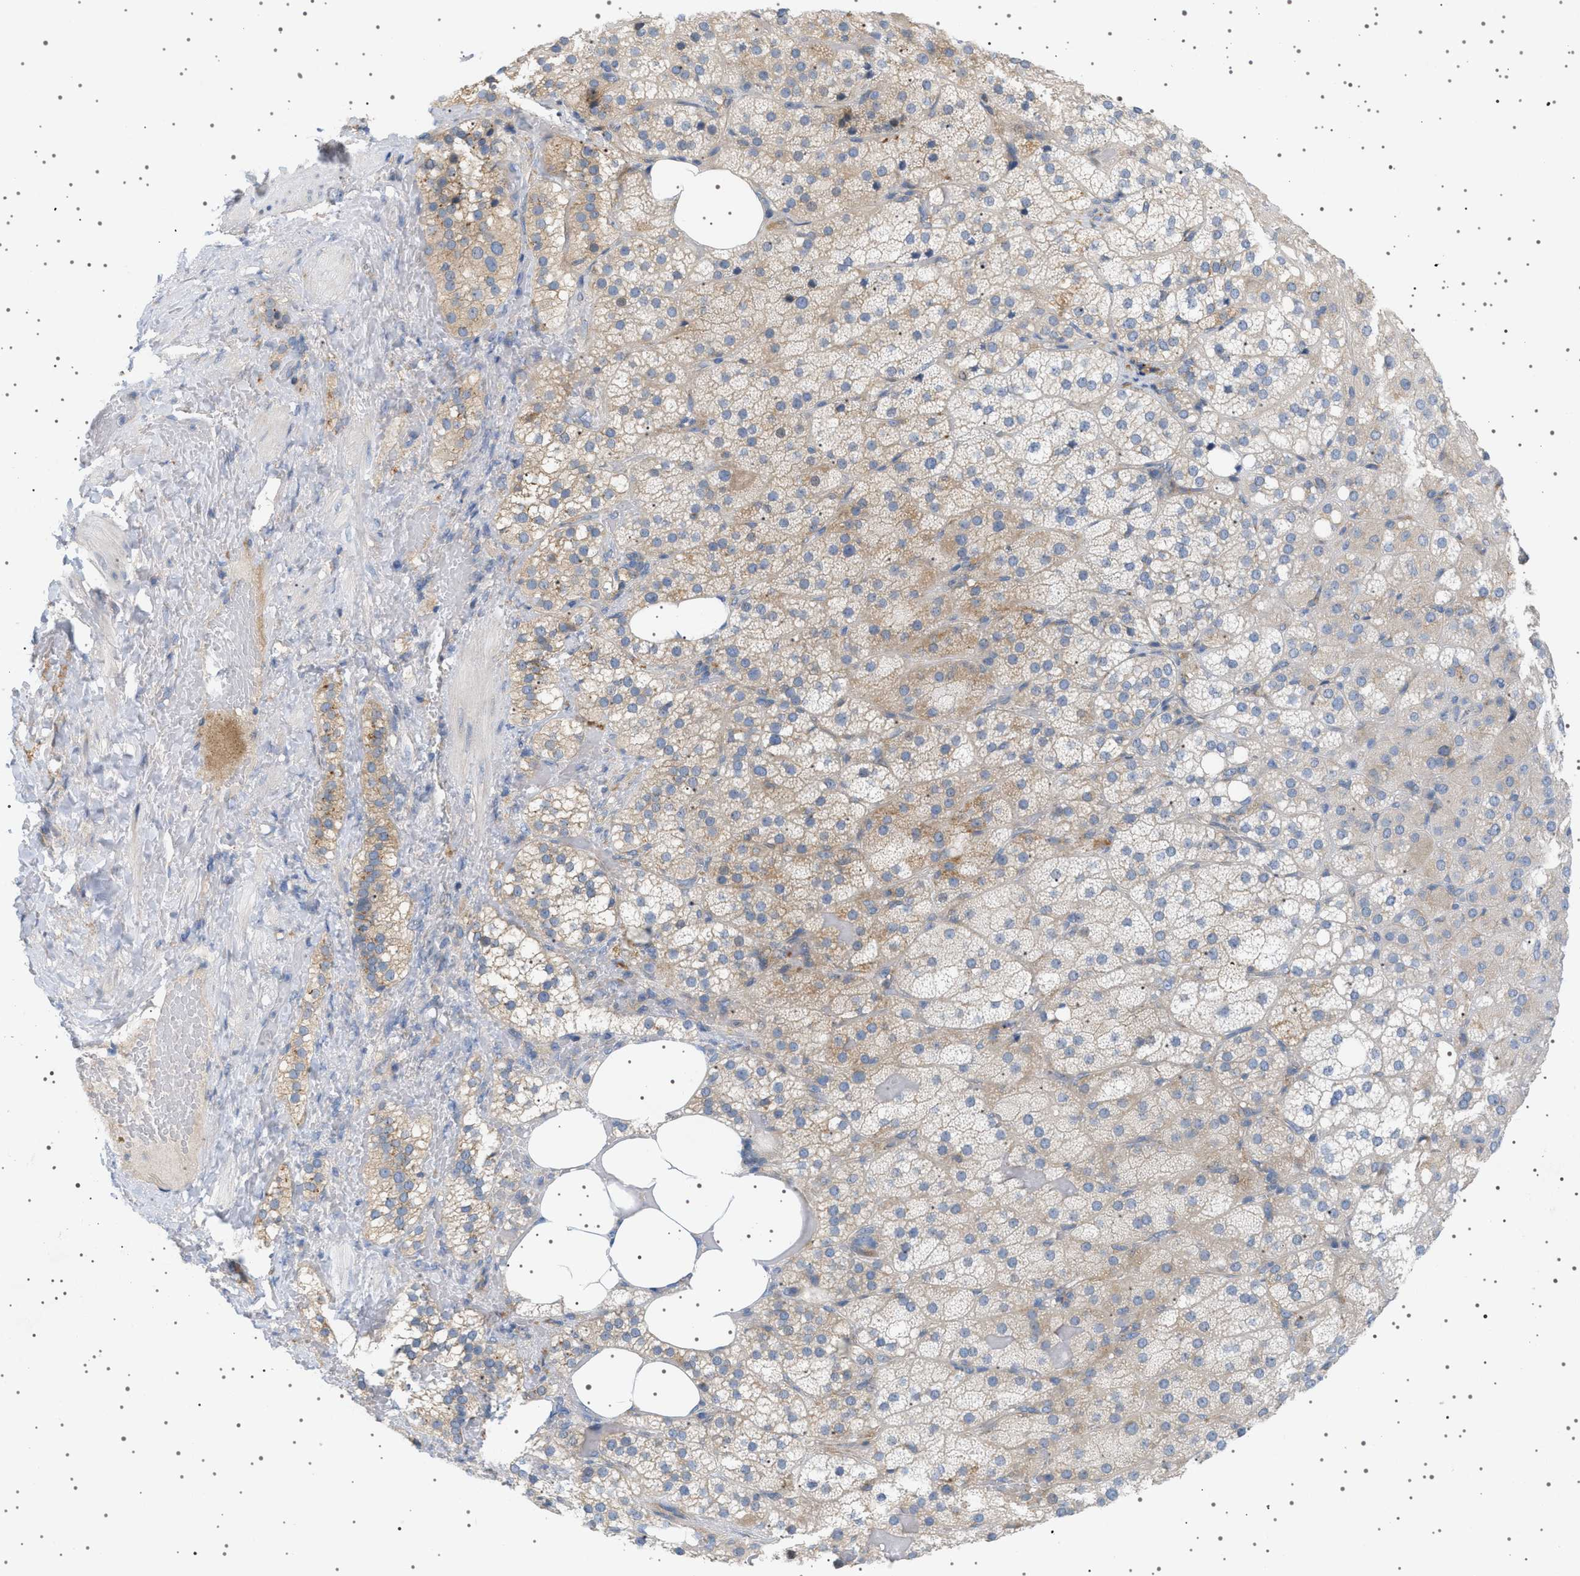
{"staining": {"intensity": "moderate", "quantity": "<25%", "location": "cytoplasmic/membranous"}, "tissue": "adrenal gland", "cell_type": "Glandular cells", "image_type": "normal", "snomed": [{"axis": "morphology", "description": "Normal tissue, NOS"}, {"axis": "topography", "description": "Adrenal gland"}], "caption": "A high-resolution histopathology image shows IHC staining of benign adrenal gland, which exhibits moderate cytoplasmic/membranous positivity in approximately <25% of glandular cells.", "gene": "ADCY10", "patient": {"sex": "female", "age": 59}}